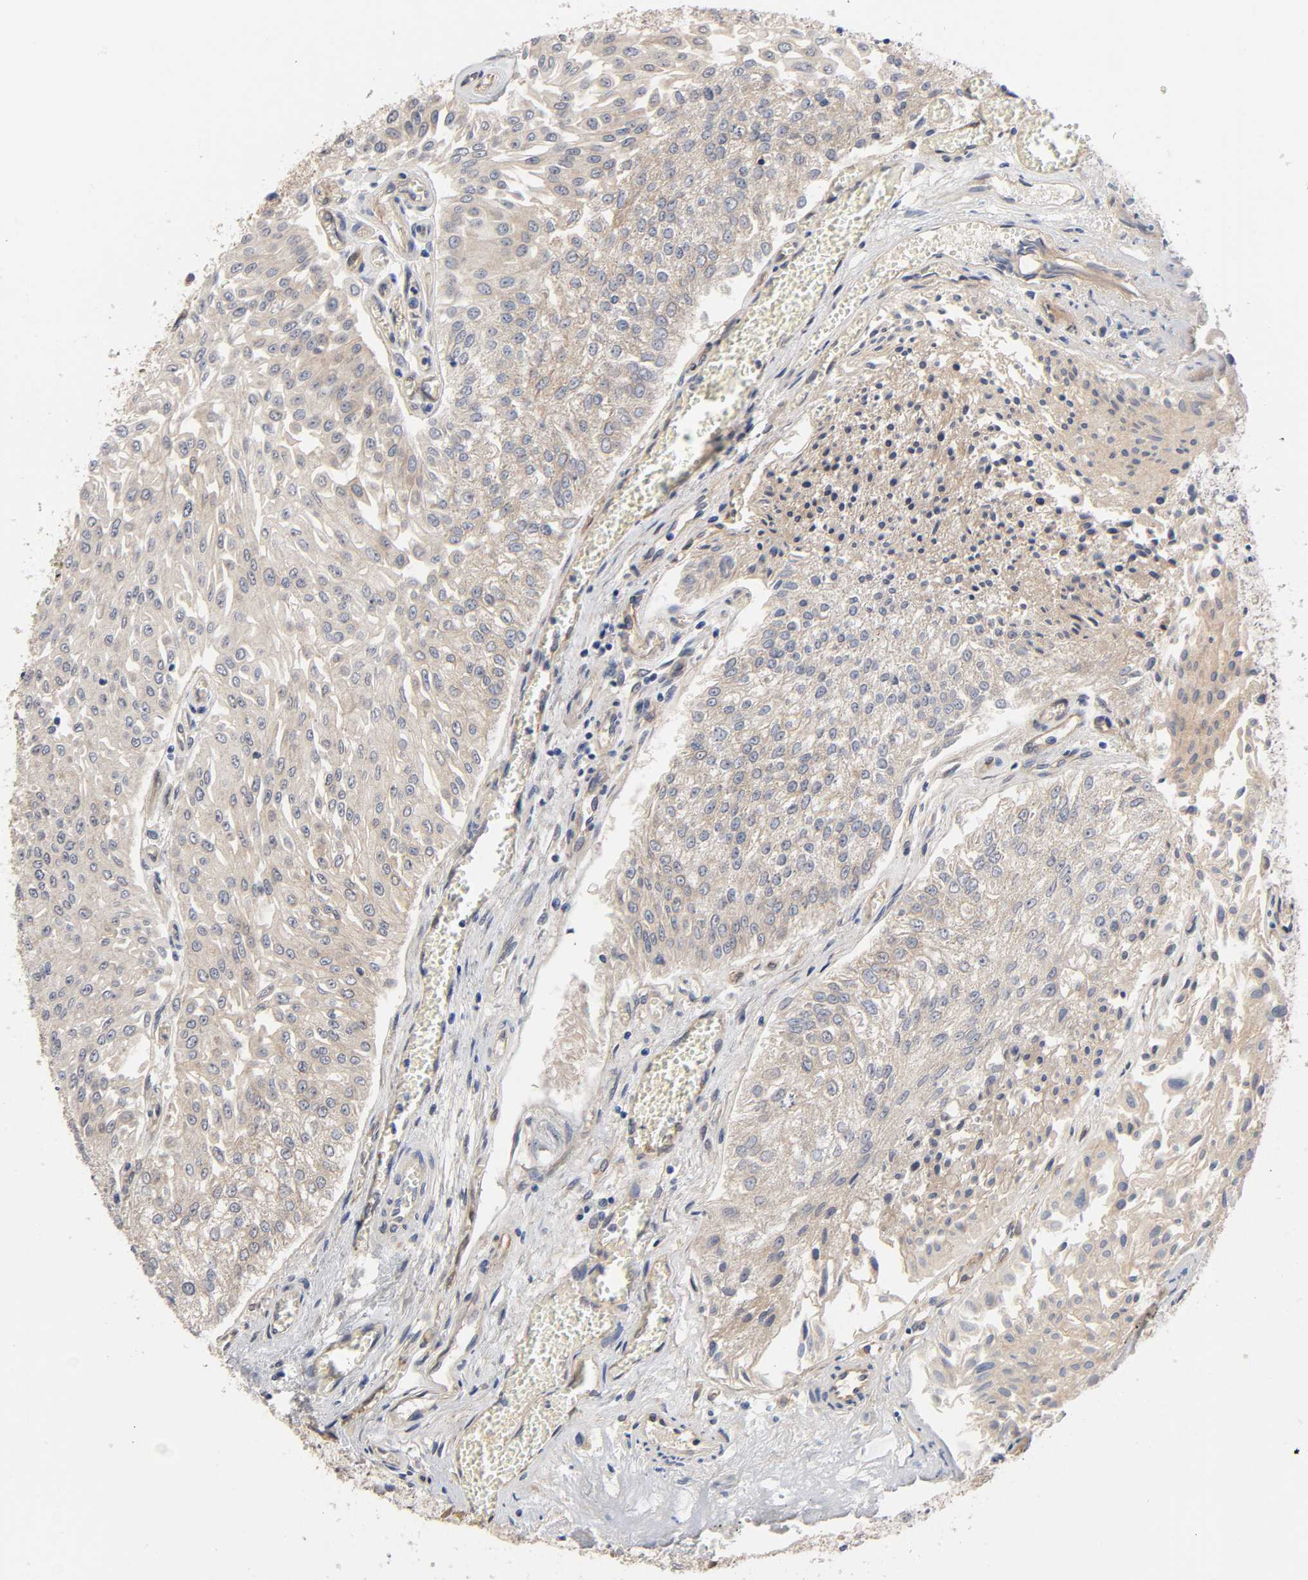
{"staining": {"intensity": "negative", "quantity": "none", "location": "none"}, "tissue": "urothelial cancer", "cell_type": "Tumor cells", "image_type": "cancer", "snomed": [{"axis": "morphology", "description": "Urothelial carcinoma, Low grade"}, {"axis": "topography", "description": "Urinary bladder"}], "caption": "Urothelial cancer was stained to show a protein in brown. There is no significant expression in tumor cells.", "gene": "RAB13", "patient": {"sex": "male", "age": 86}}